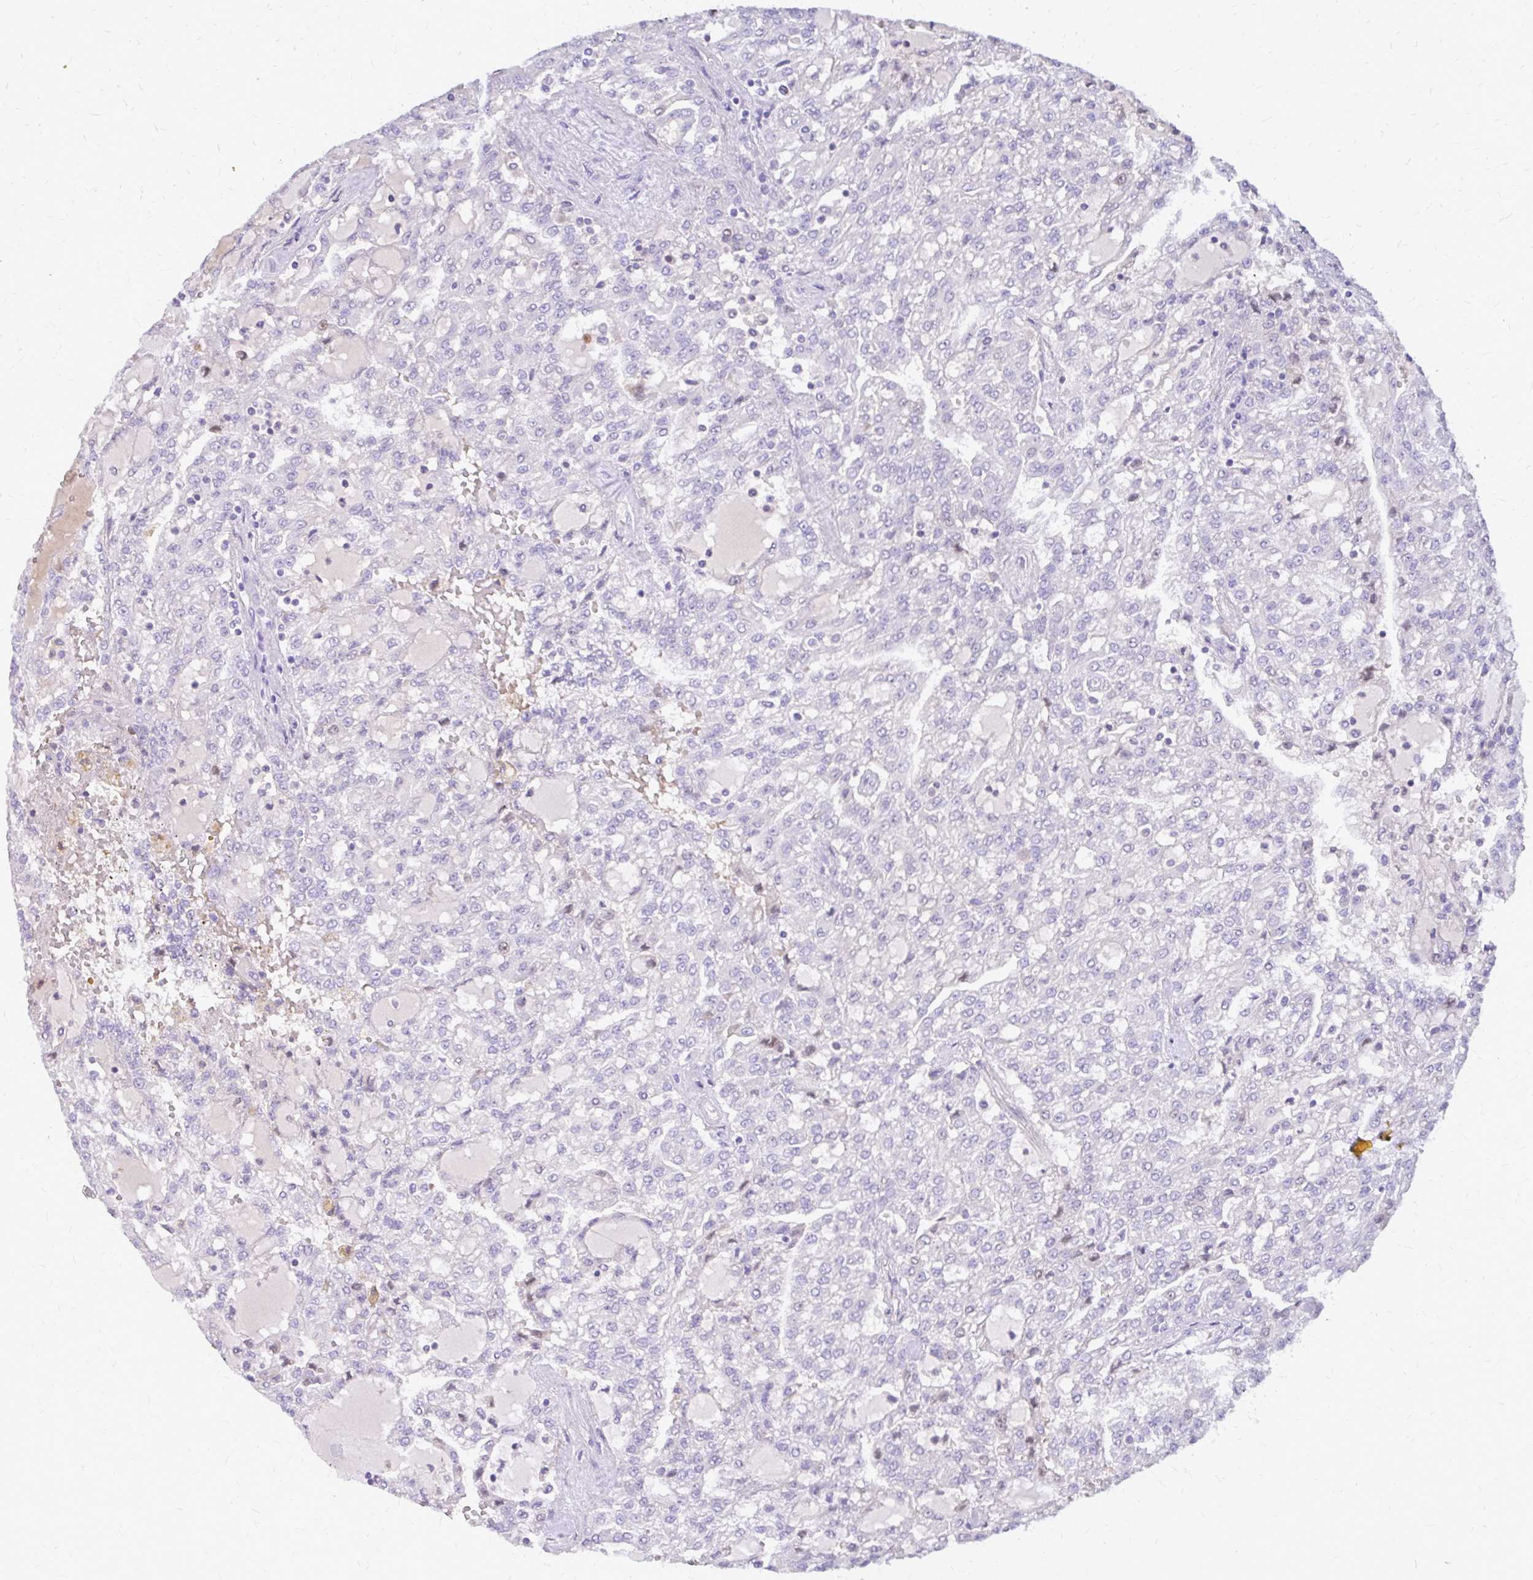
{"staining": {"intensity": "negative", "quantity": "none", "location": "none"}, "tissue": "renal cancer", "cell_type": "Tumor cells", "image_type": "cancer", "snomed": [{"axis": "morphology", "description": "Adenocarcinoma, NOS"}, {"axis": "topography", "description": "Kidney"}], "caption": "Immunohistochemical staining of human renal adenocarcinoma demonstrates no significant staining in tumor cells.", "gene": "MAP1LC3A", "patient": {"sex": "male", "age": 63}}